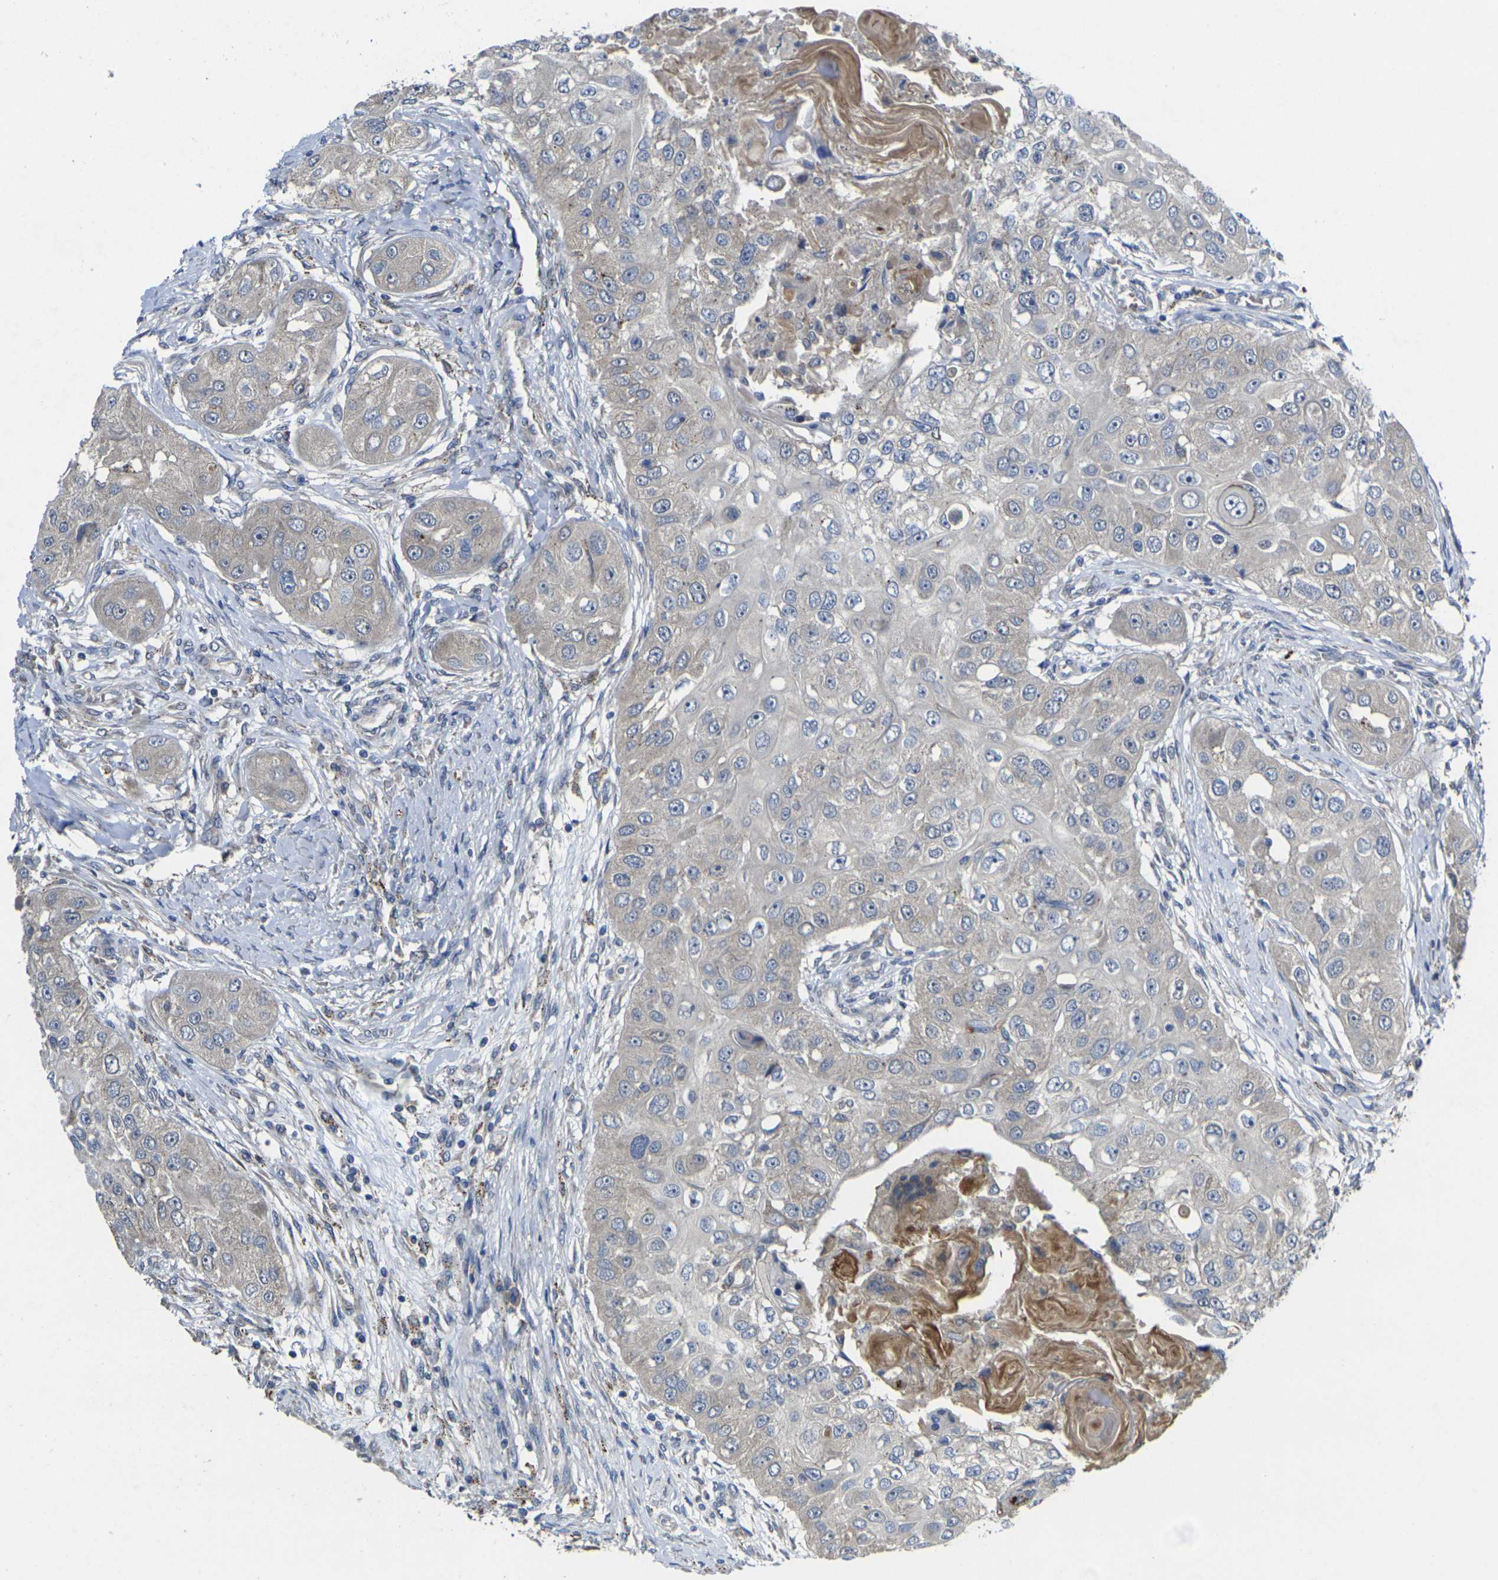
{"staining": {"intensity": "weak", "quantity": "<25%", "location": "cytoplasmic/membranous"}, "tissue": "head and neck cancer", "cell_type": "Tumor cells", "image_type": "cancer", "snomed": [{"axis": "morphology", "description": "Normal tissue, NOS"}, {"axis": "morphology", "description": "Squamous cell carcinoma, NOS"}, {"axis": "topography", "description": "Skeletal muscle"}, {"axis": "topography", "description": "Head-Neck"}], "caption": "This is an immunohistochemistry micrograph of human head and neck cancer (squamous cell carcinoma). There is no staining in tumor cells.", "gene": "GNA12", "patient": {"sex": "male", "age": 51}}